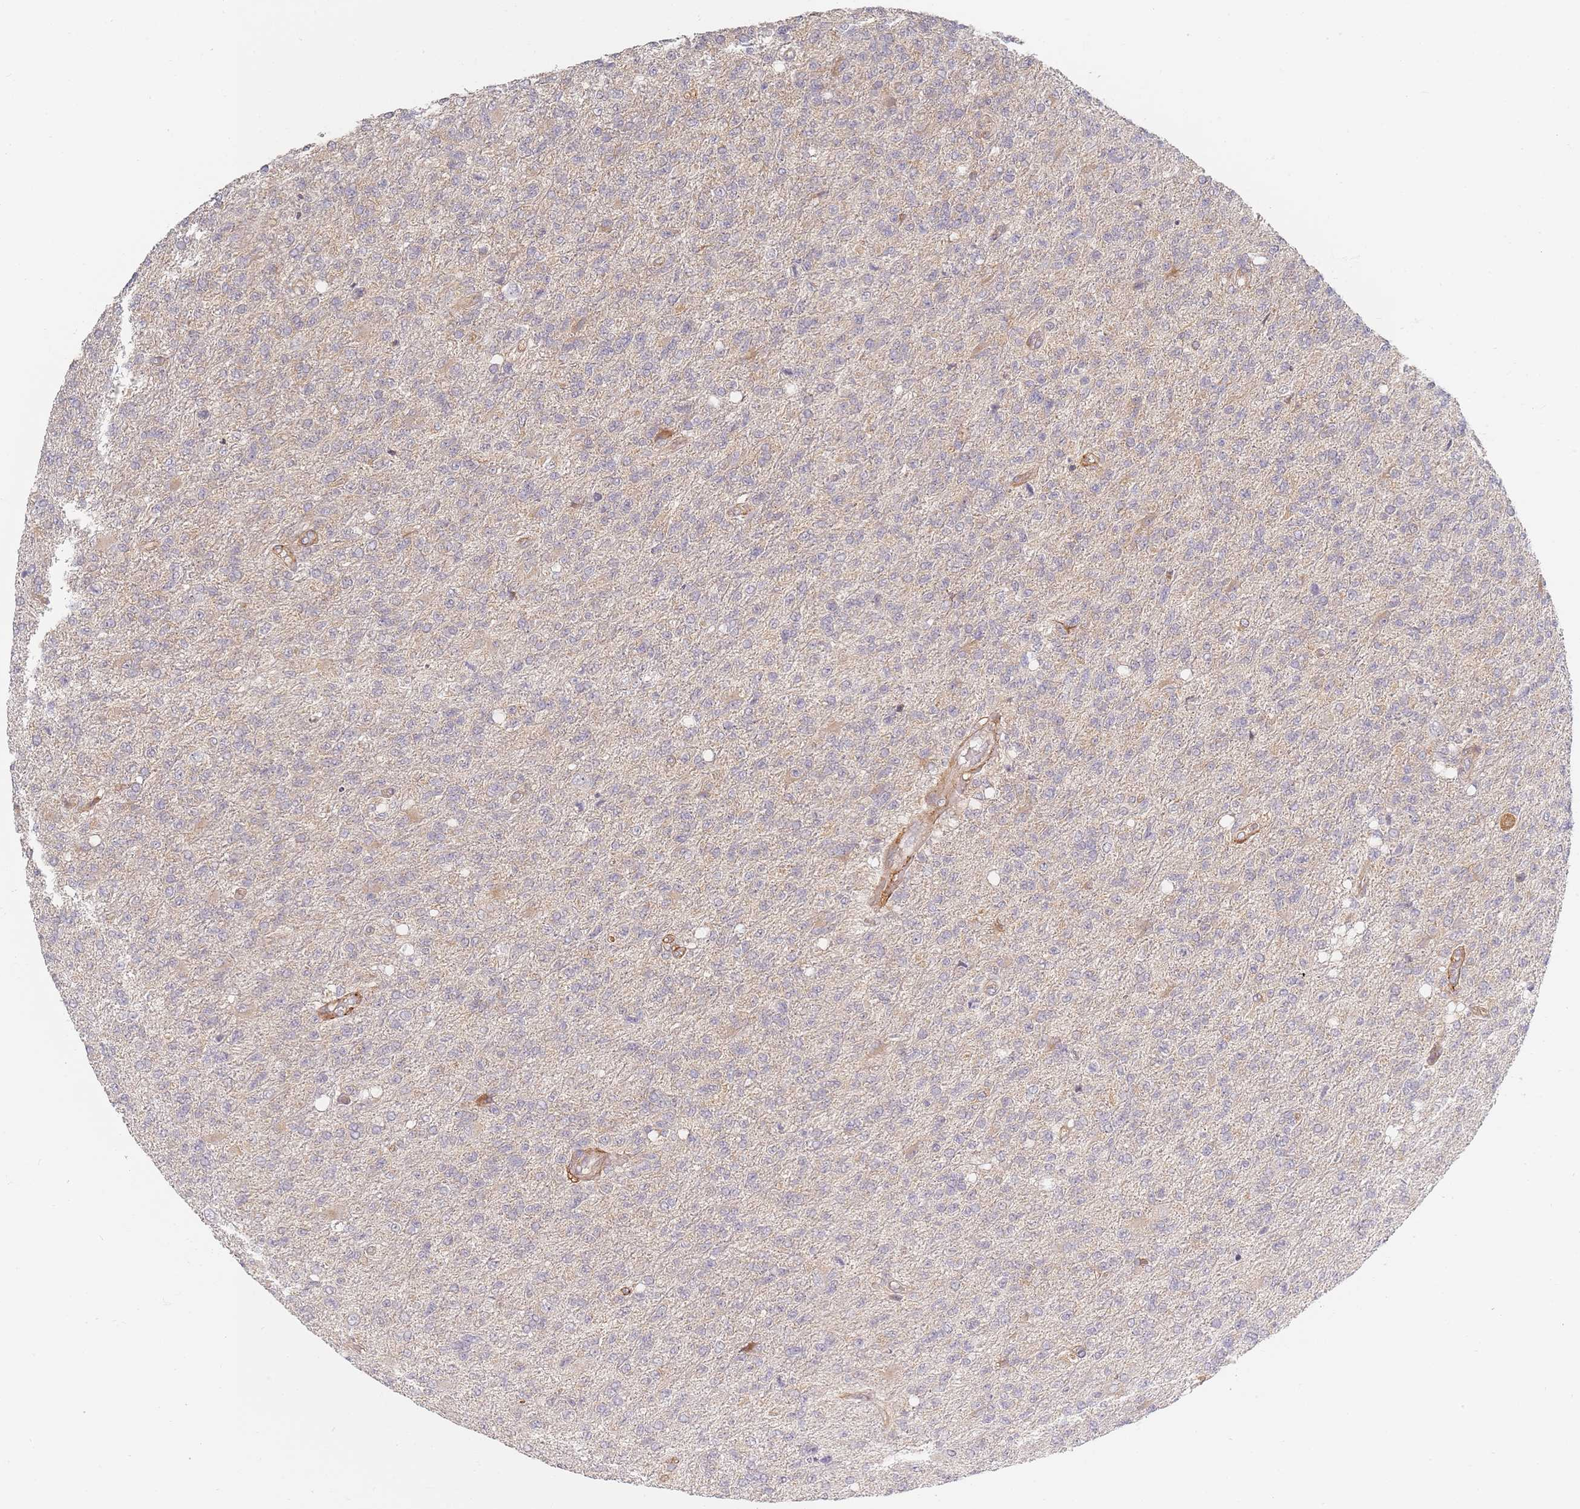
{"staining": {"intensity": "weak", "quantity": "<25%", "location": "cytoplasmic/membranous"}, "tissue": "glioma", "cell_type": "Tumor cells", "image_type": "cancer", "snomed": [{"axis": "morphology", "description": "Glioma, malignant, High grade"}, {"axis": "topography", "description": "Brain"}], "caption": "Tumor cells show no significant staining in glioma. Nuclei are stained in blue.", "gene": "ZKSCAN7", "patient": {"sex": "male", "age": 56}}